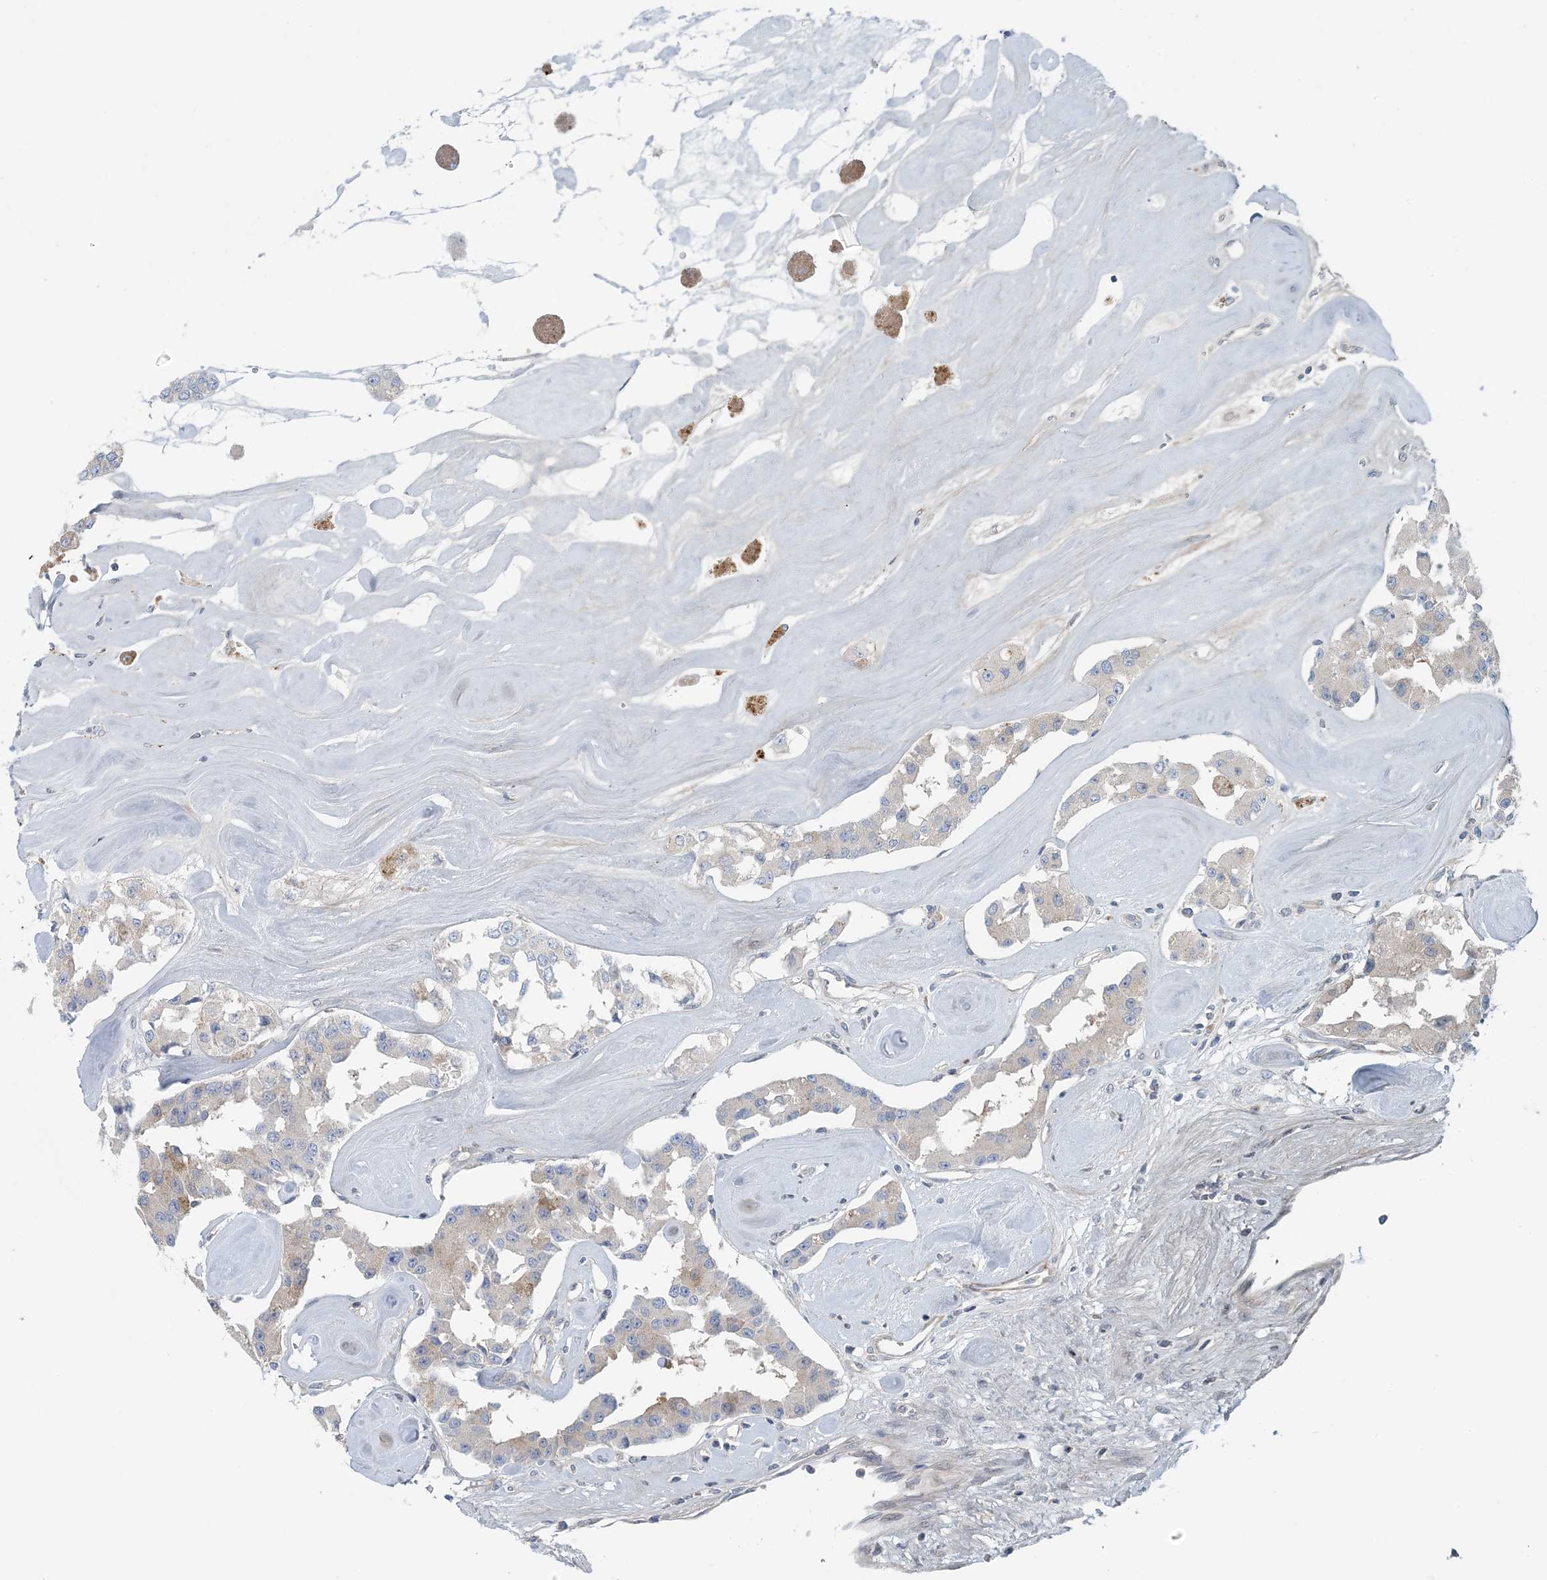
{"staining": {"intensity": "weak", "quantity": "<25%", "location": "cytoplasmic/membranous"}, "tissue": "carcinoid", "cell_type": "Tumor cells", "image_type": "cancer", "snomed": [{"axis": "morphology", "description": "Carcinoid, malignant, NOS"}, {"axis": "topography", "description": "Pancreas"}], "caption": "Tumor cells are negative for brown protein staining in malignant carcinoid.", "gene": "HIKESHI", "patient": {"sex": "male", "age": 41}}